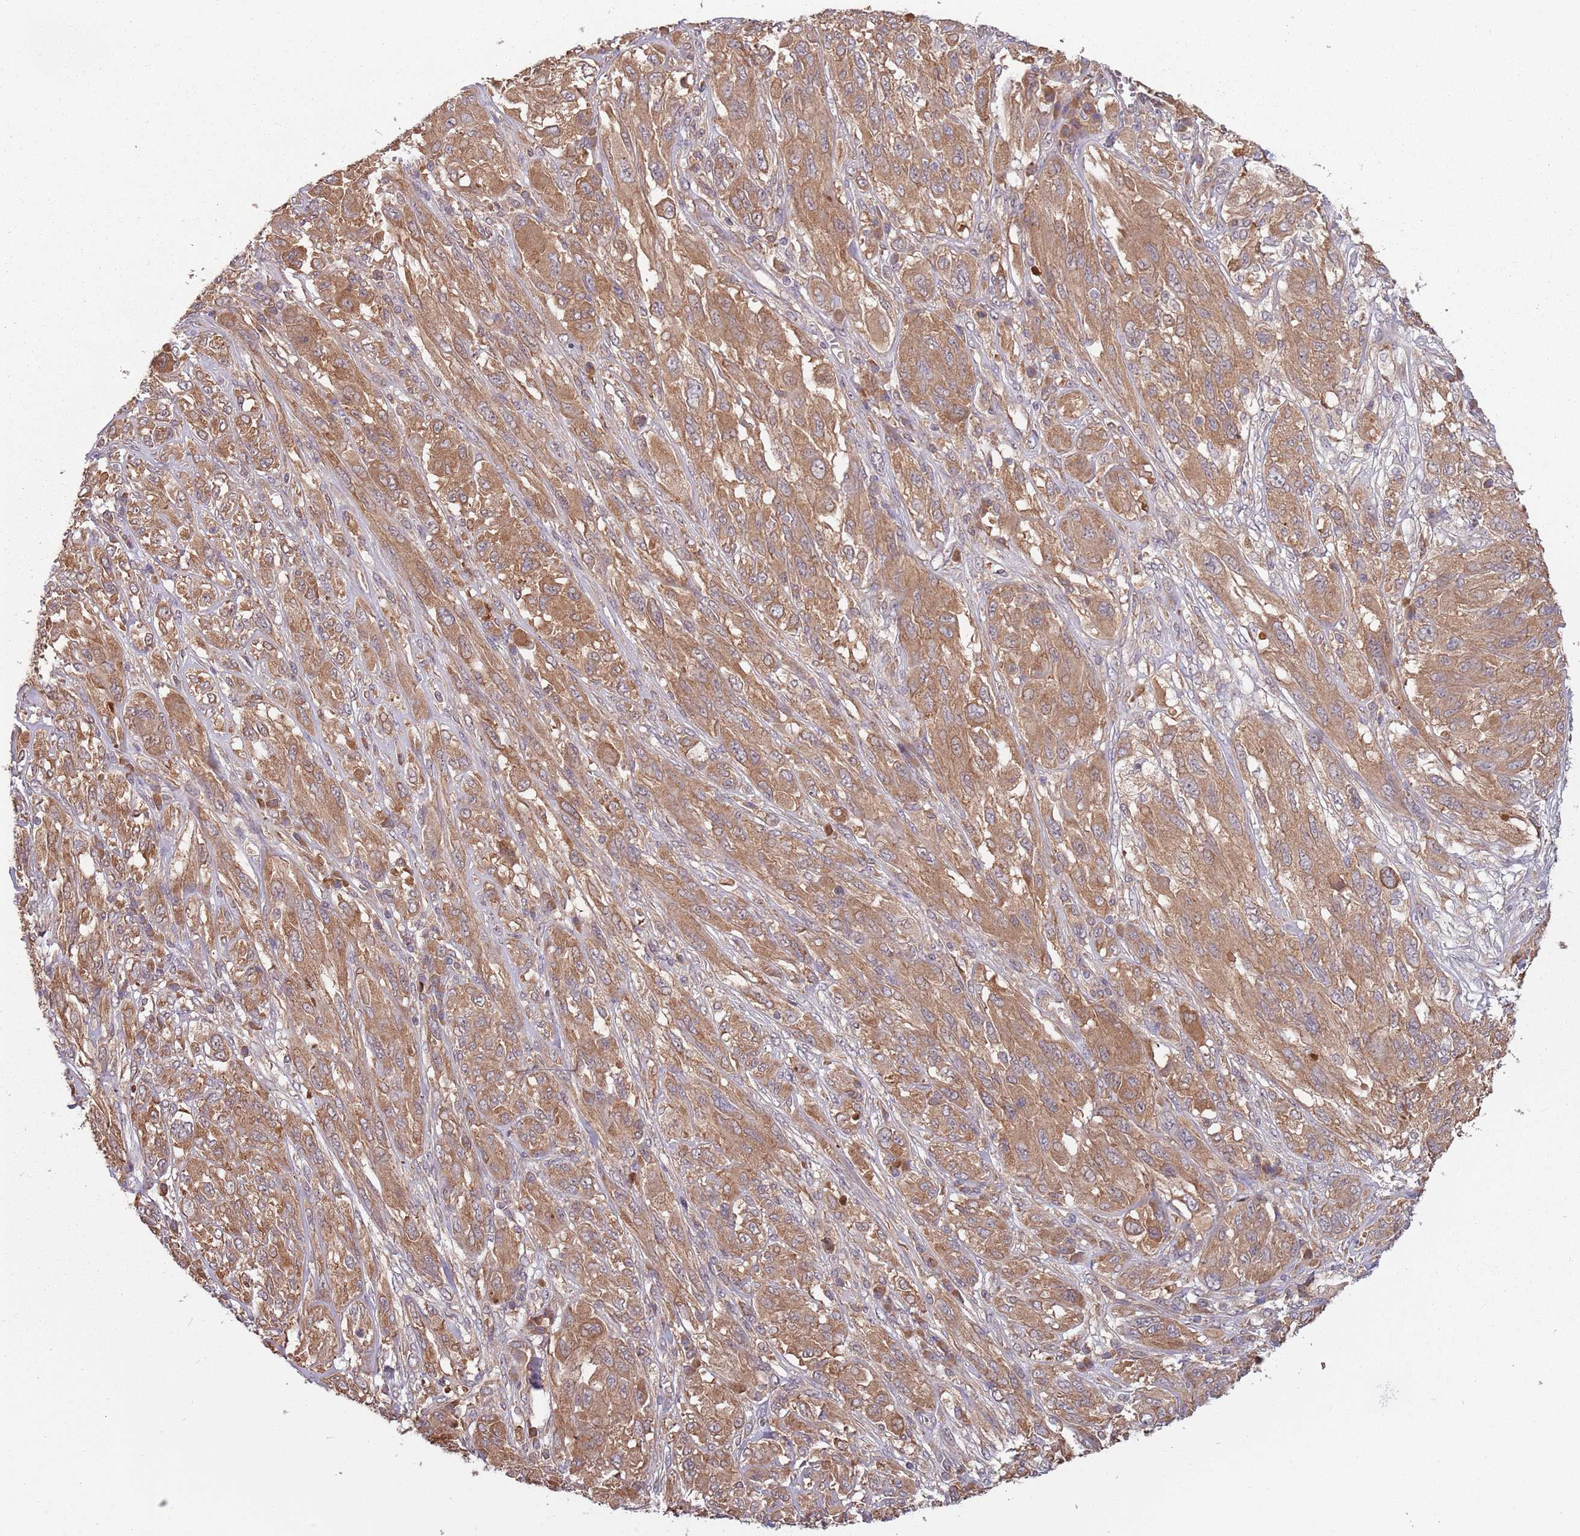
{"staining": {"intensity": "moderate", "quantity": ">75%", "location": "cytoplasmic/membranous"}, "tissue": "melanoma", "cell_type": "Tumor cells", "image_type": "cancer", "snomed": [{"axis": "morphology", "description": "Malignant melanoma, NOS"}, {"axis": "topography", "description": "Skin"}], "caption": "Immunohistochemistry (IHC) histopathology image of melanoma stained for a protein (brown), which exhibits medium levels of moderate cytoplasmic/membranous staining in approximately >75% of tumor cells.", "gene": "USP32", "patient": {"sex": "female", "age": 91}}